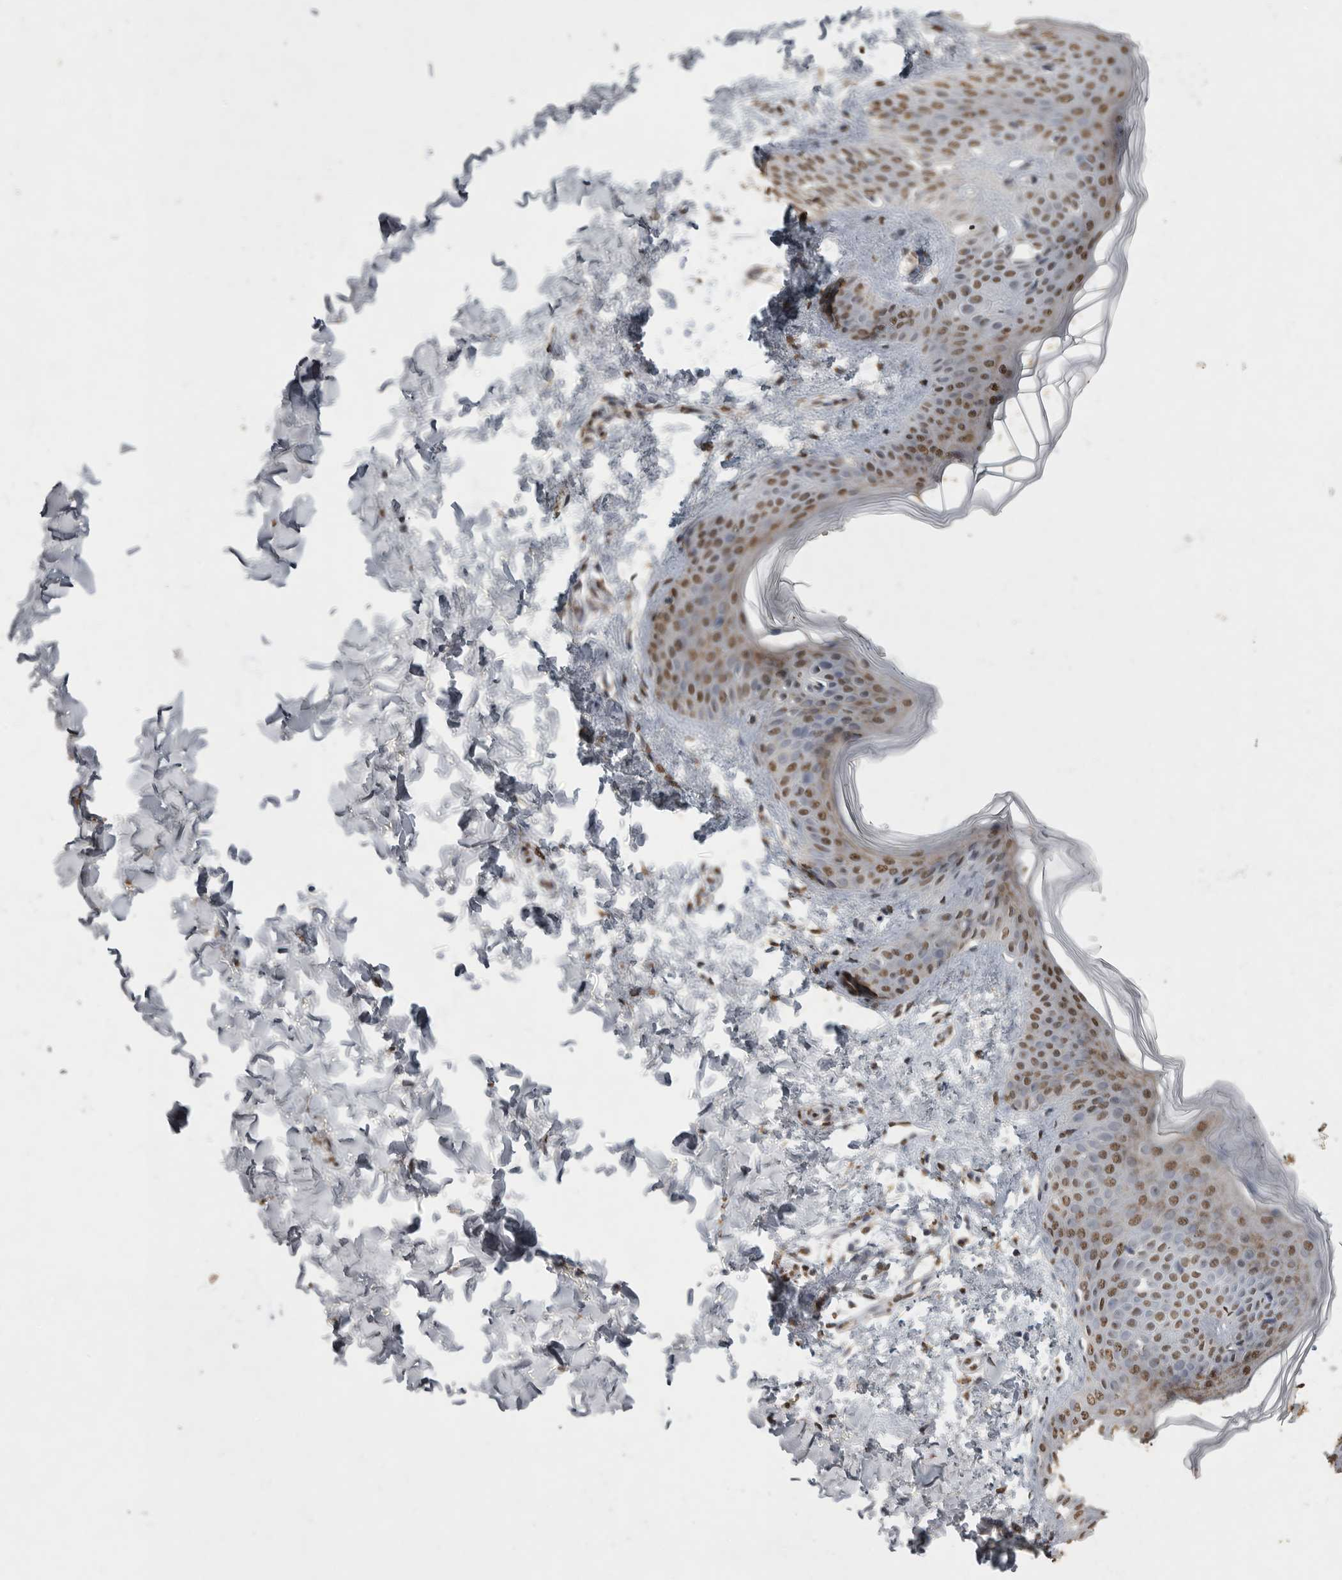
{"staining": {"intensity": "moderate", "quantity": "25%-75%", "location": "cytoplasmic/membranous,nuclear"}, "tissue": "skin", "cell_type": "Fibroblasts", "image_type": "normal", "snomed": [{"axis": "morphology", "description": "Normal tissue, NOS"}, {"axis": "topography", "description": "Skin"}], "caption": "Moderate cytoplasmic/membranous,nuclear expression for a protein is appreciated in approximately 25%-75% of fibroblasts of benign skin using IHC.", "gene": "NBL1", "patient": {"sex": "female", "age": 17}}